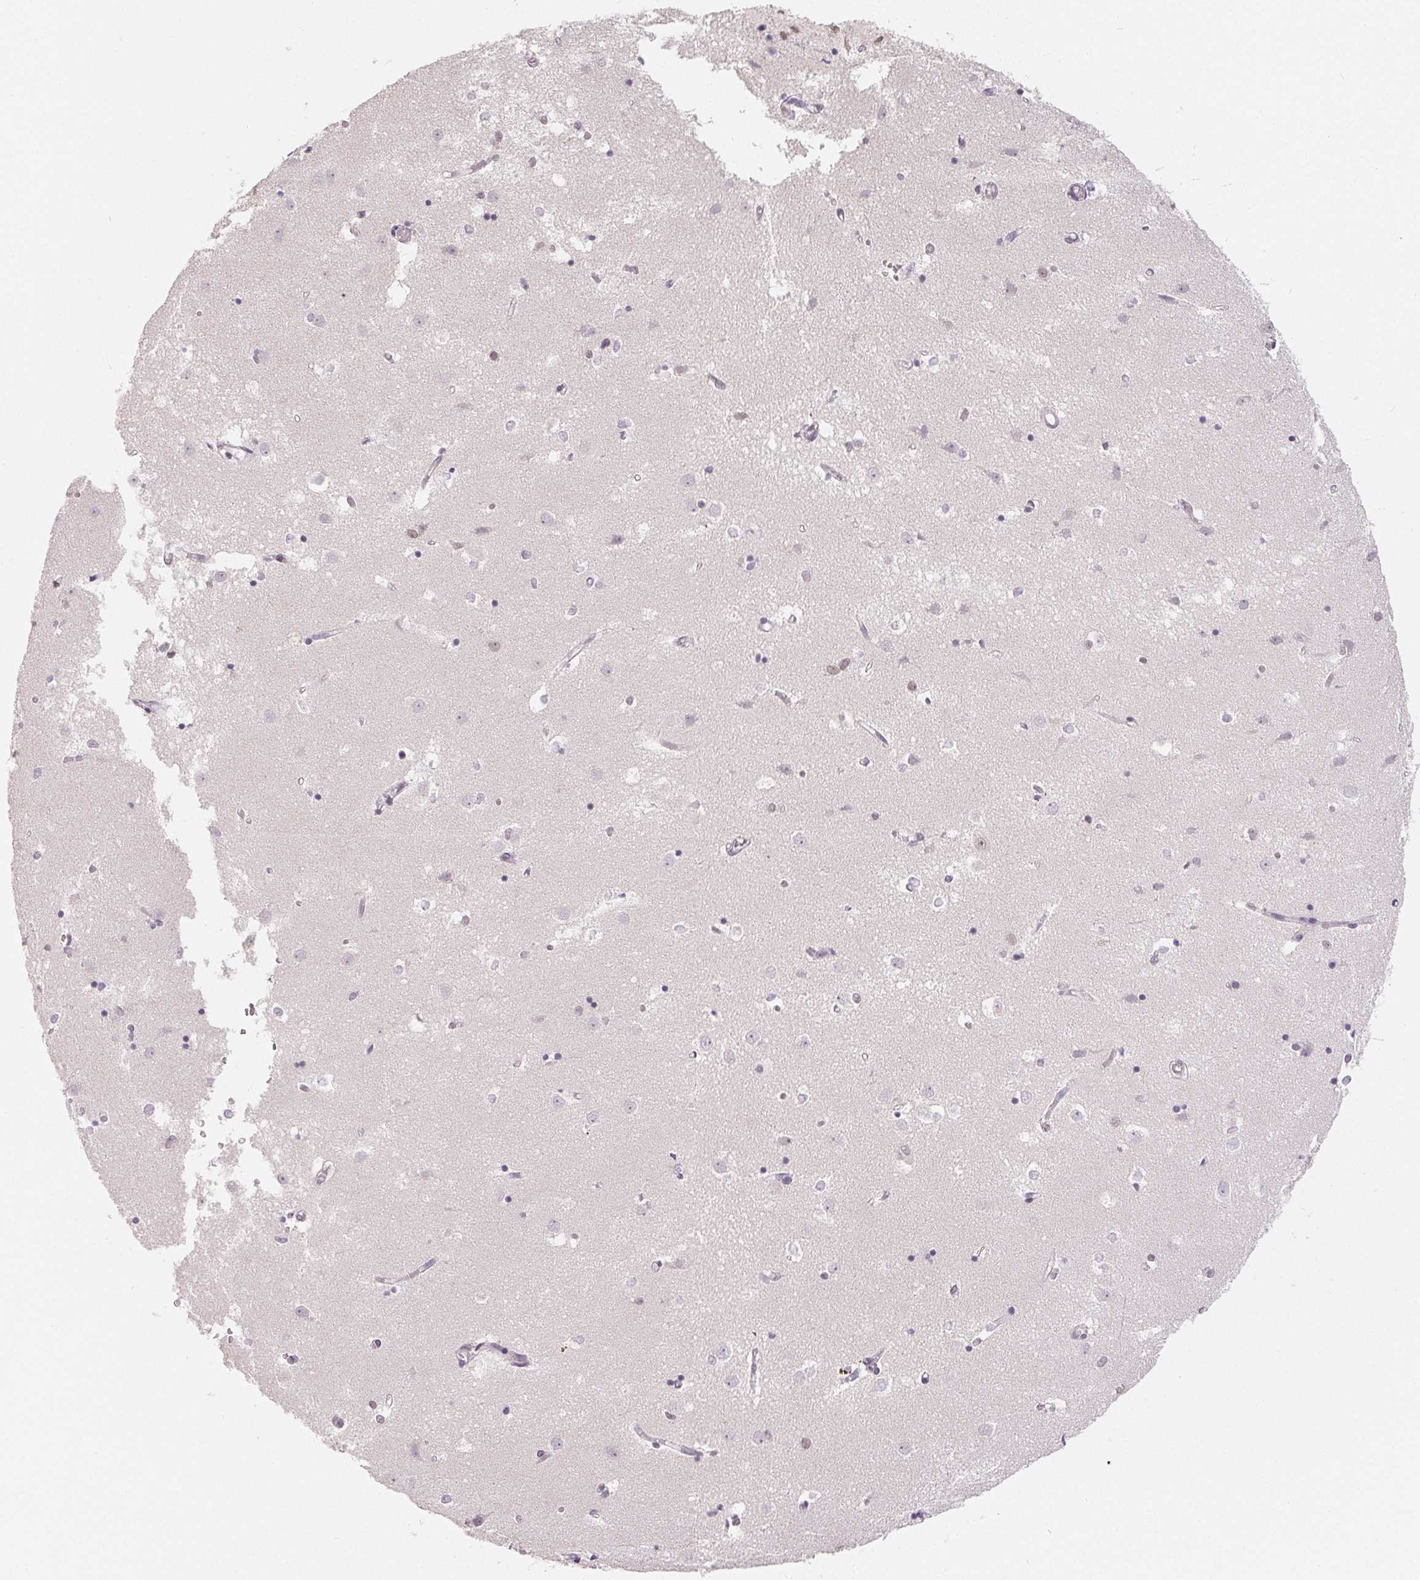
{"staining": {"intensity": "weak", "quantity": "<25%", "location": "nuclear"}, "tissue": "caudate", "cell_type": "Glial cells", "image_type": "normal", "snomed": [{"axis": "morphology", "description": "Normal tissue, NOS"}, {"axis": "topography", "description": "Lateral ventricle wall"}], "caption": "Caudate stained for a protein using immunohistochemistry exhibits no positivity glial cells.", "gene": "NXF3", "patient": {"sex": "male", "age": 54}}